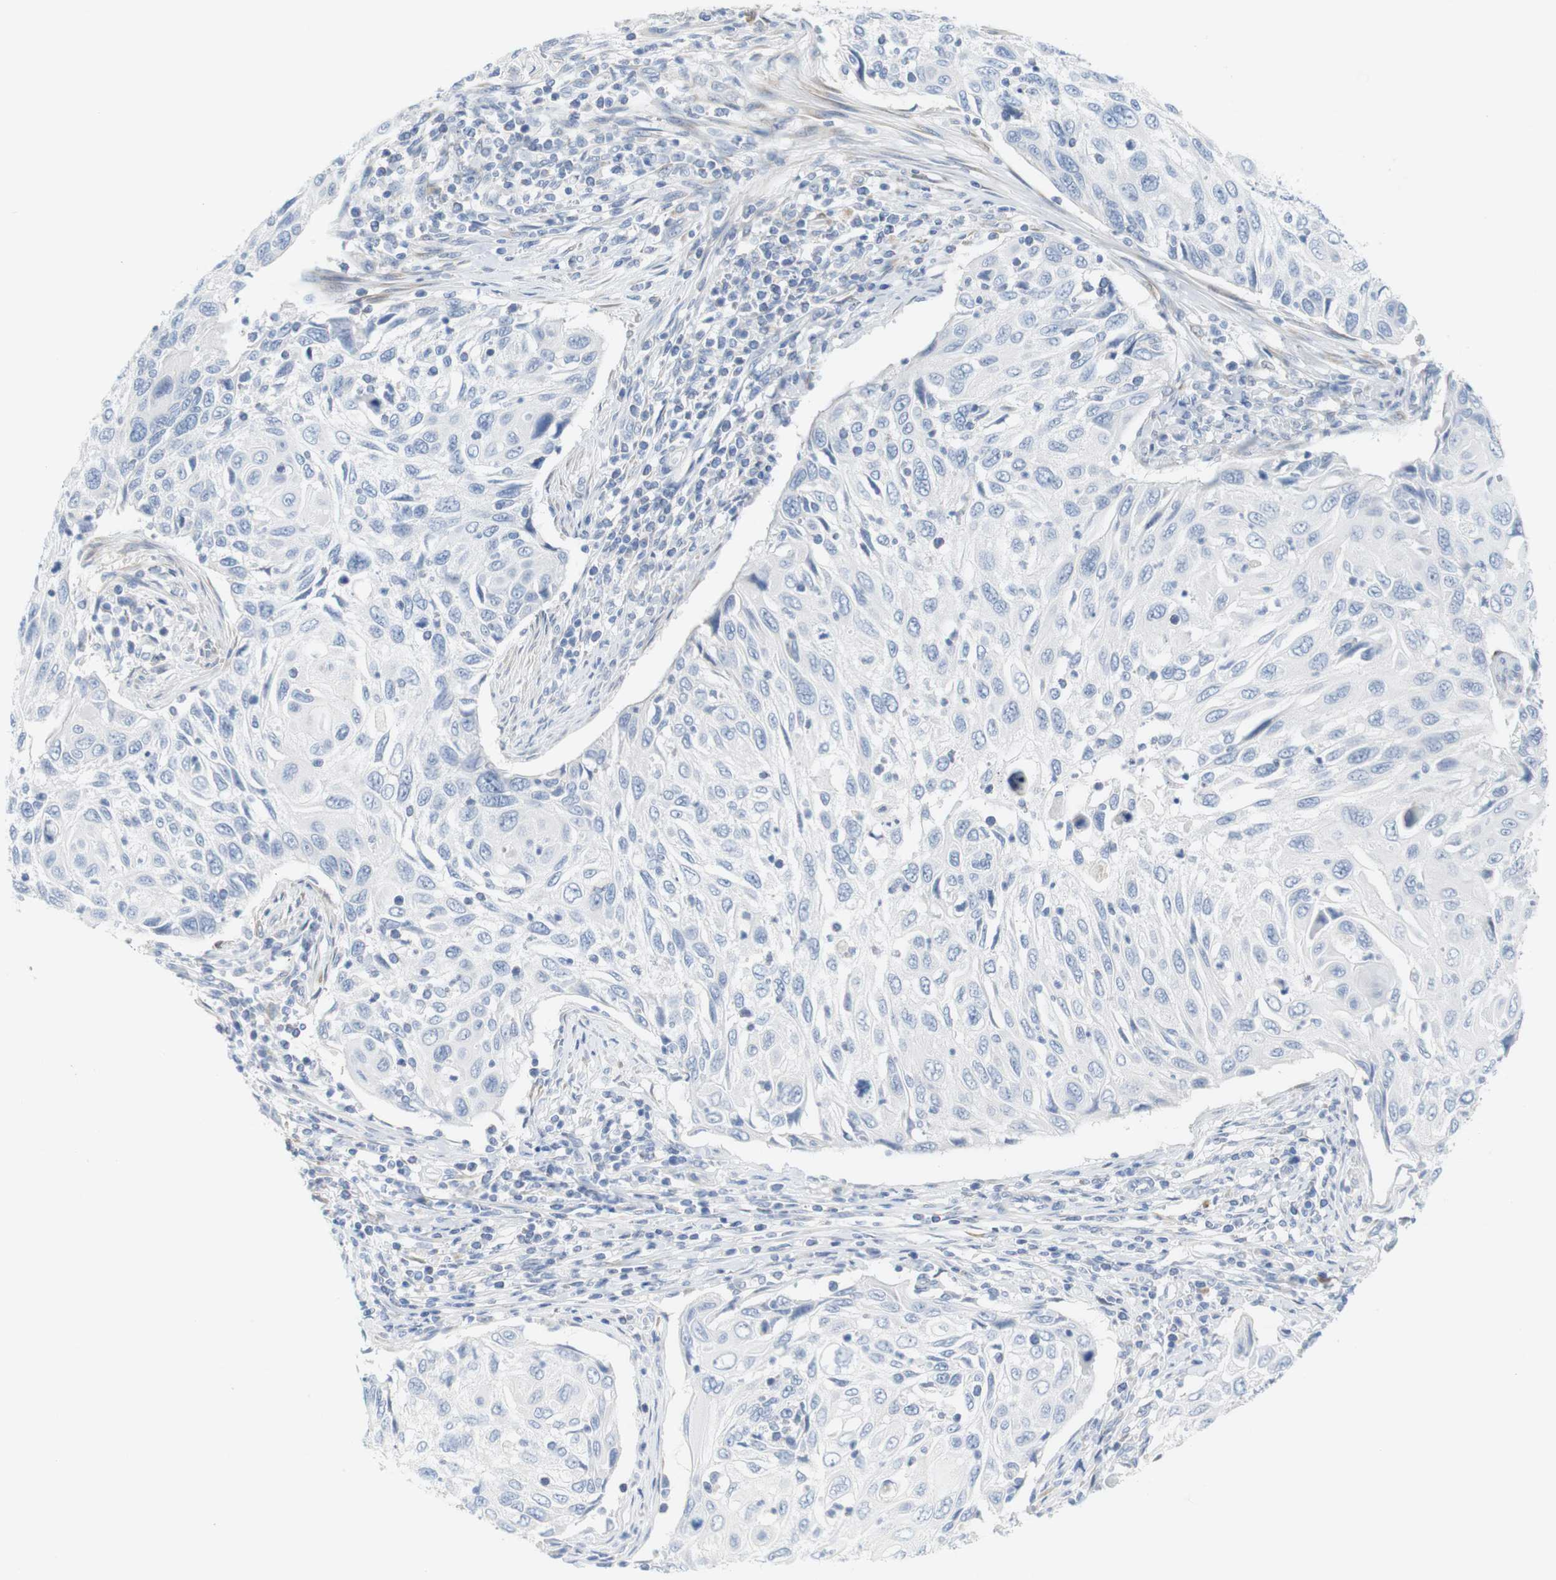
{"staining": {"intensity": "negative", "quantity": "none", "location": "none"}, "tissue": "cervical cancer", "cell_type": "Tumor cells", "image_type": "cancer", "snomed": [{"axis": "morphology", "description": "Squamous cell carcinoma, NOS"}, {"axis": "topography", "description": "Cervix"}], "caption": "The immunohistochemistry image has no significant expression in tumor cells of cervical cancer (squamous cell carcinoma) tissue.", "gene": "RGS9", "patient": {"sex": "female", "age": 70}}